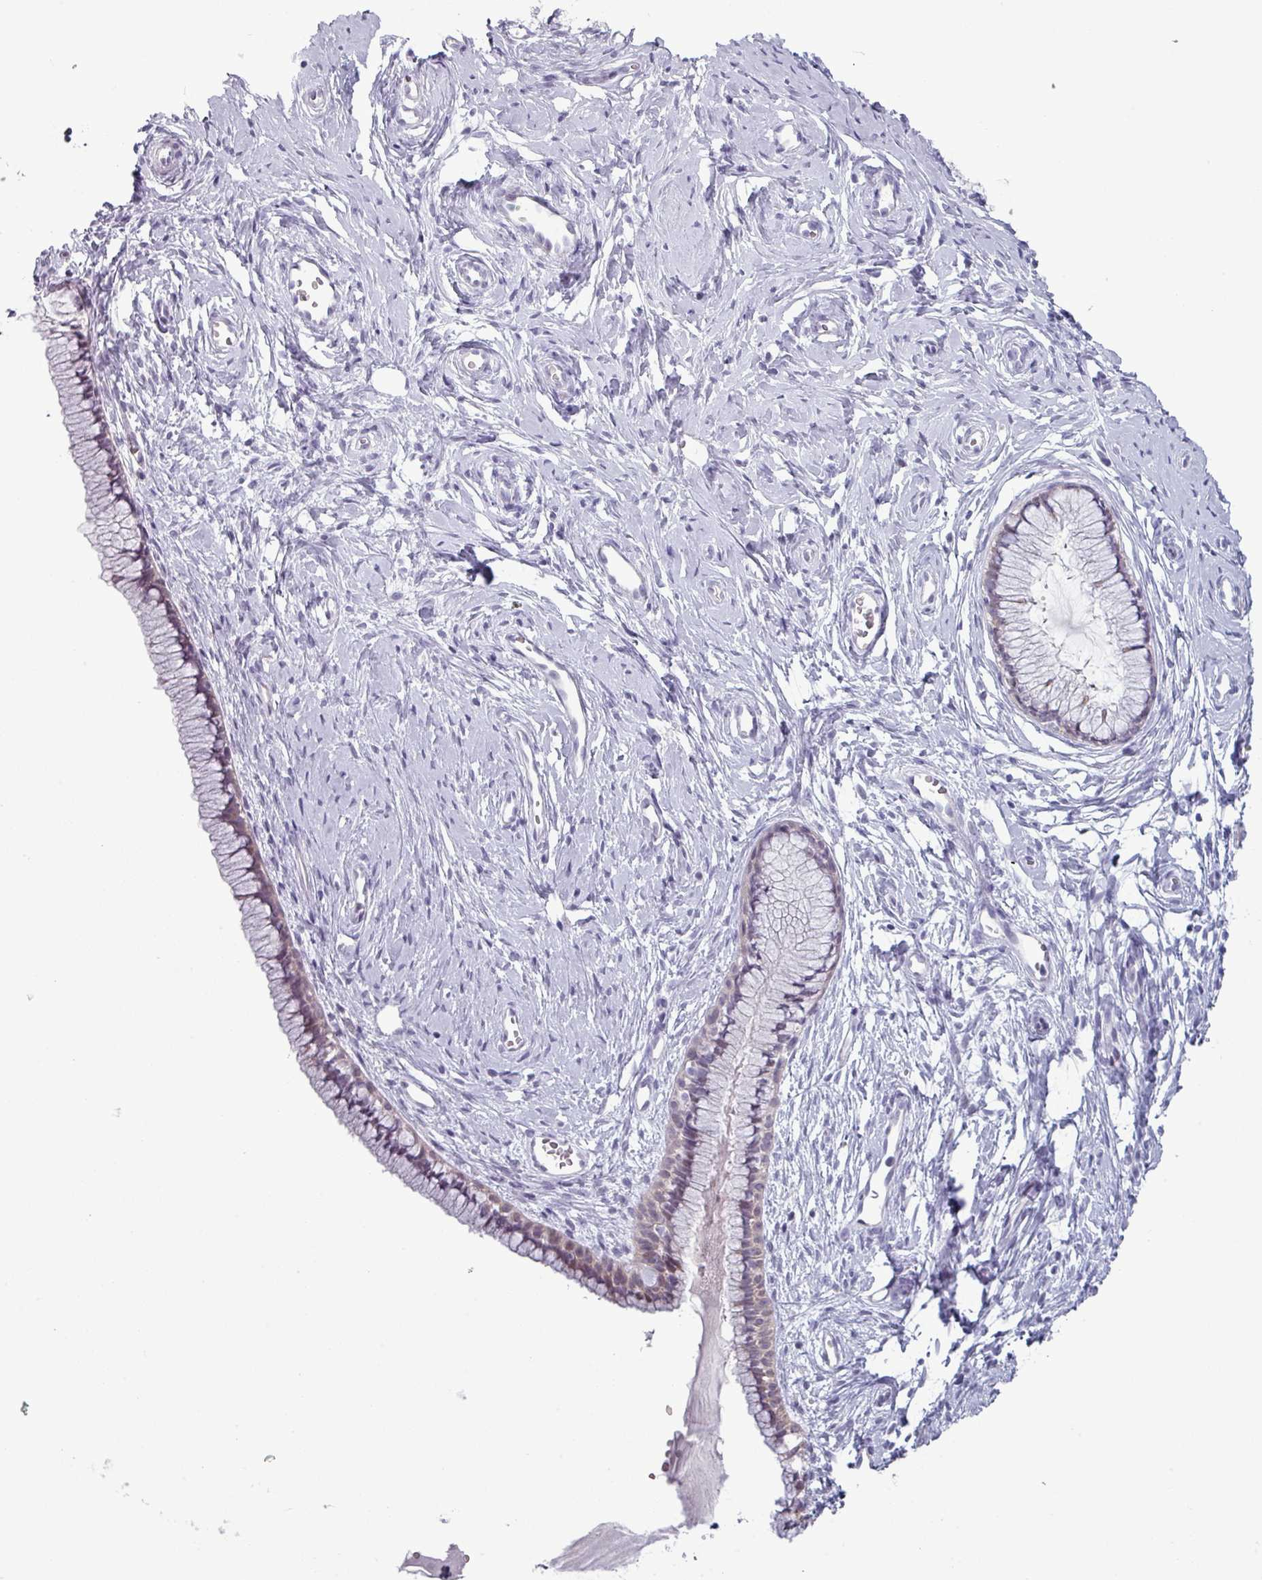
{"staining": {"intensity": "moderate", "quantity": ">75%", "location": "cytoplasmic/membranous"}, "tissue": "cervix", "cell_type": "Glandular cells", "image_type": "normal", "snomed": [{"axis": "morphology", "description": "Normal tissue, NOS"}, {"axis": "topography", "description": "Cervix"}], "caption": "A brown stain highlights moderate cytoplasmic/membranous expression of a protein in glandular cells of normal cervix.", "gene": "ZNF615", "patient": {"sex": "female", "age": 40}}